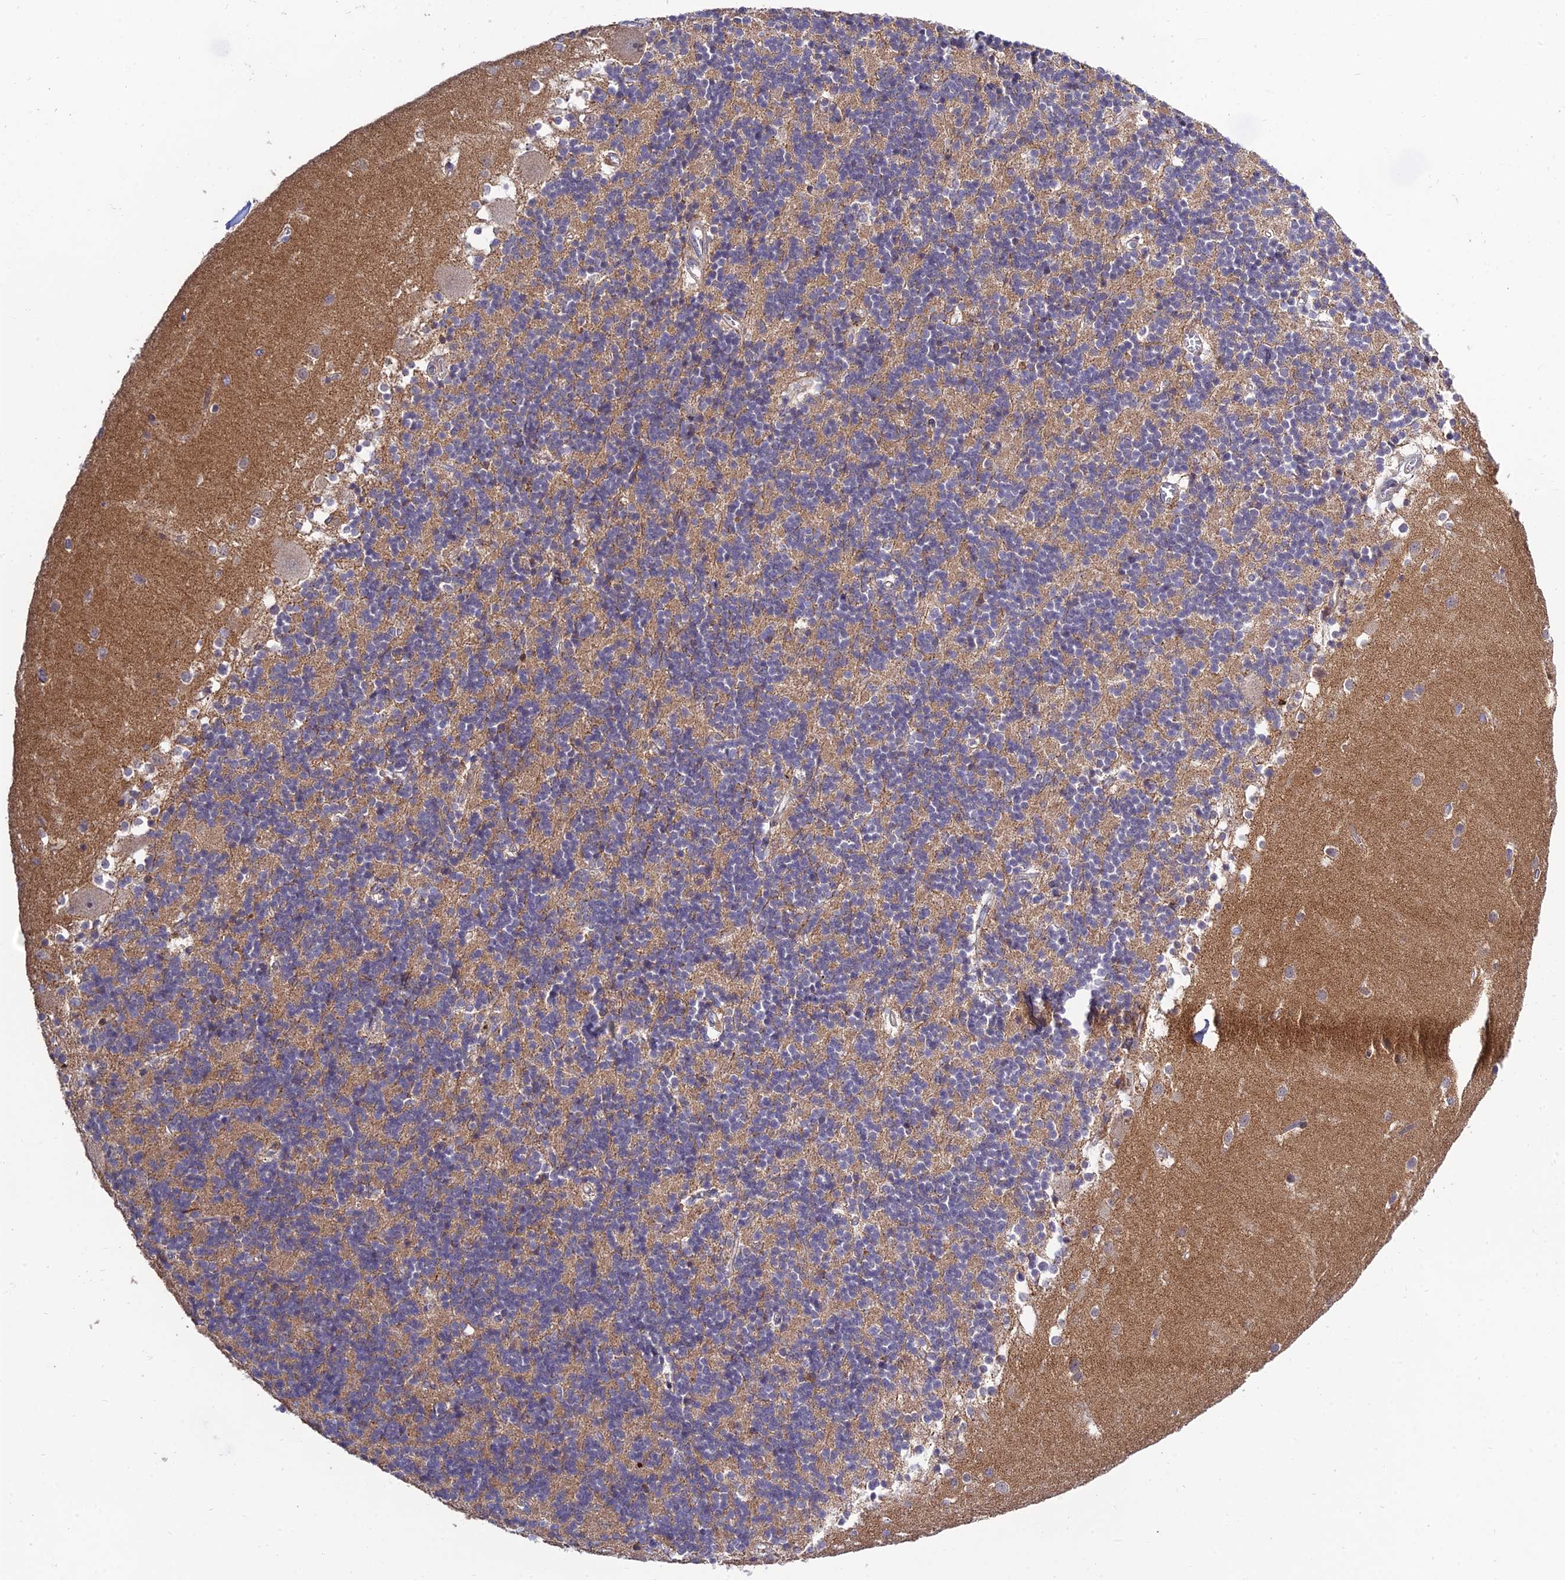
{"staining": {"intensity": "moderate", "quantity": "25%-75%", "location": "cytoplasmic/membranous"}, "tissue": "cerebellum", "cell_type": "Cells in granular layer", "image_type": "normal", "snomed": [{"axis": "morphology", "description": "Normal tissue, NOS"}, {"axis": "topography", "description": "Cerebellum"}], "caption": "Protein expression by immunohistochemistry (IHC) reveals moderate cytoplasmic/membranous staining in approximately 25%-75% of cells in granular layer in unremarkable cerebellum. The staining is performed using DAB brown chromogen to label protein expression. The nuclei are counter-stained blue using hematoxylin.", "gene": "PLEKHG2", "patient": {"sex": "male", "age": 54}}